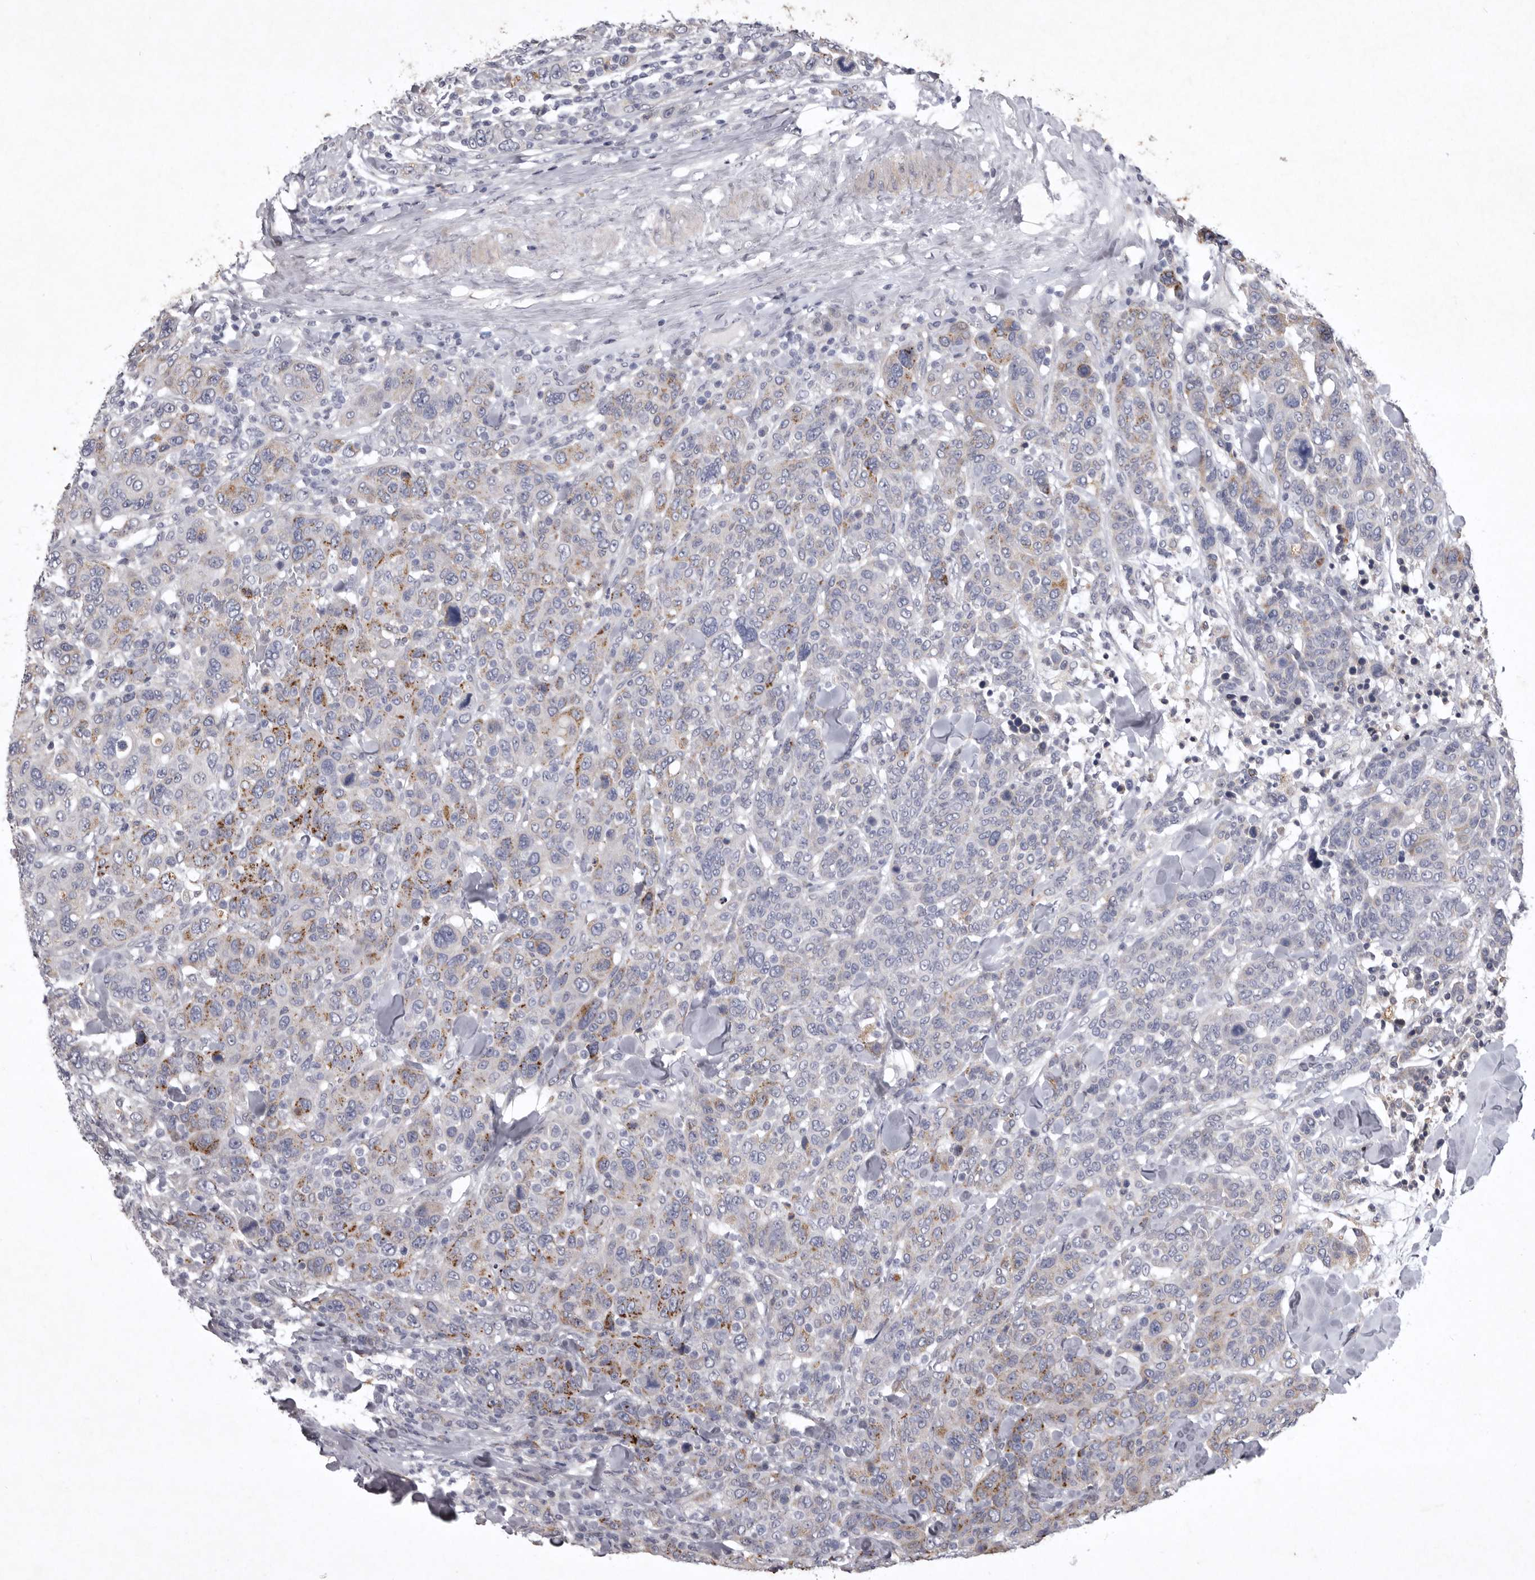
{"staining": {"intensity": "moderate", "quantity": "25%-75%", "location": "cytoplasmic/membranous"}, "tissue": "breast cancer", "cell_type": "Tumor cells", "image_type": "cancer", "snomed": [{"axis": "morphology", "description": "Duct carcinoma"}, {"axis": "topography", "description": "Breast"}], "caption": "Invasive ductal carcinoma (breast) stained with immunohistochemistry (IHC) demonstrates moderate cytoplasmic/membranous expression in about 25%-75% of tumor cells.", "gene": "NKAIN4", "patient": {"sex": "female", "age": 37}}